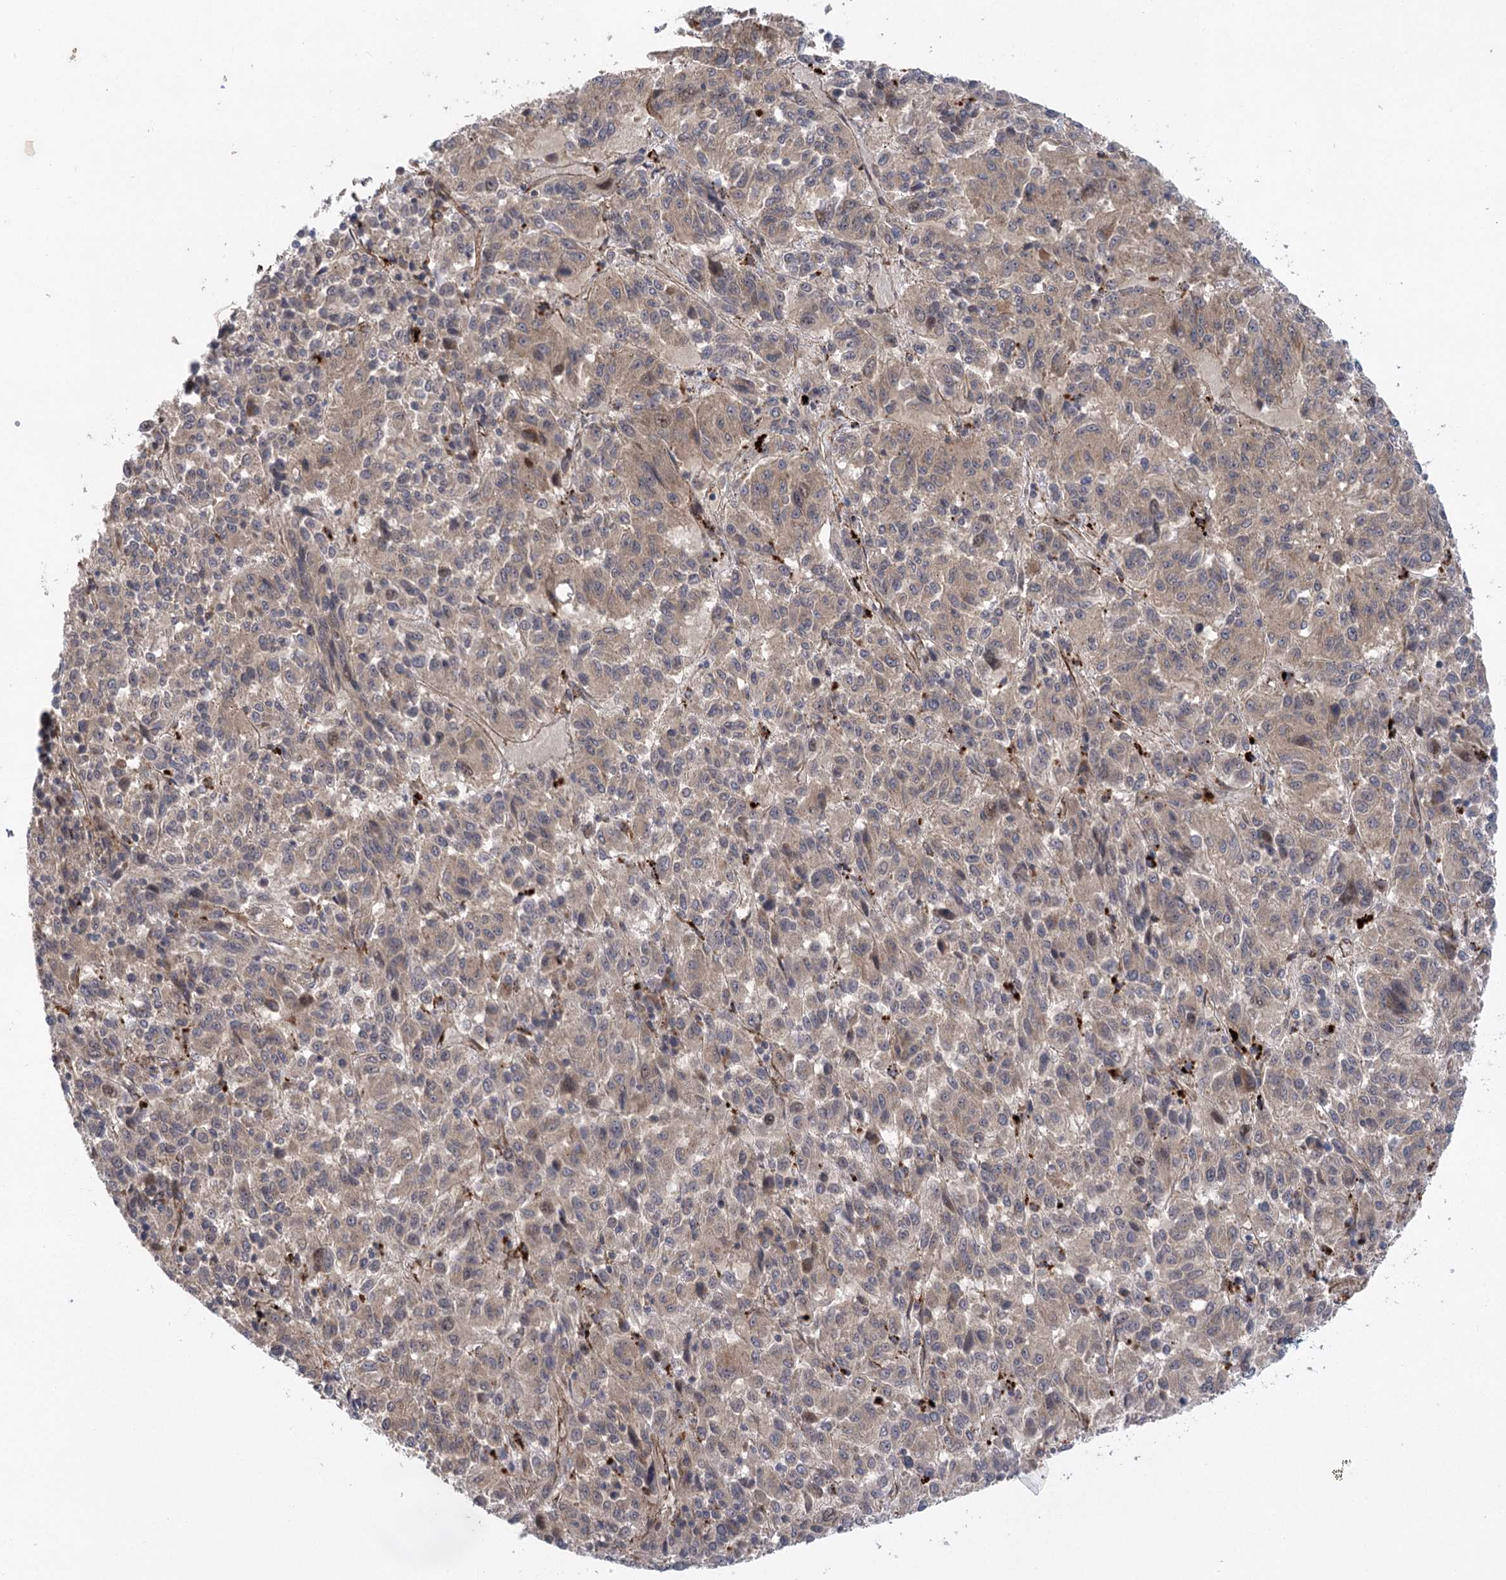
{"staining": {"intensity": "weak", "quantity": "25%-75%", "location": "cytoplasmic/membranous"}, "tissue": "melanoma", "cell_type": "Tumor cells", "image_type": "cancer", "snomed": [{"axis": "morphology", "description": "Malignant melanoma, Metastatic site"}, {"axis": "topography", "description": "Lung"}], "caption": "A histopathology image showing weak cytoplasmic/membranous expression in about 25%-75% of tumor cells in malignant melanoma (metastatic site), as visualized by brown immunohistochemical staining.", "gene": "METTL24", "patient": {"sex": "male", "age": 64}}